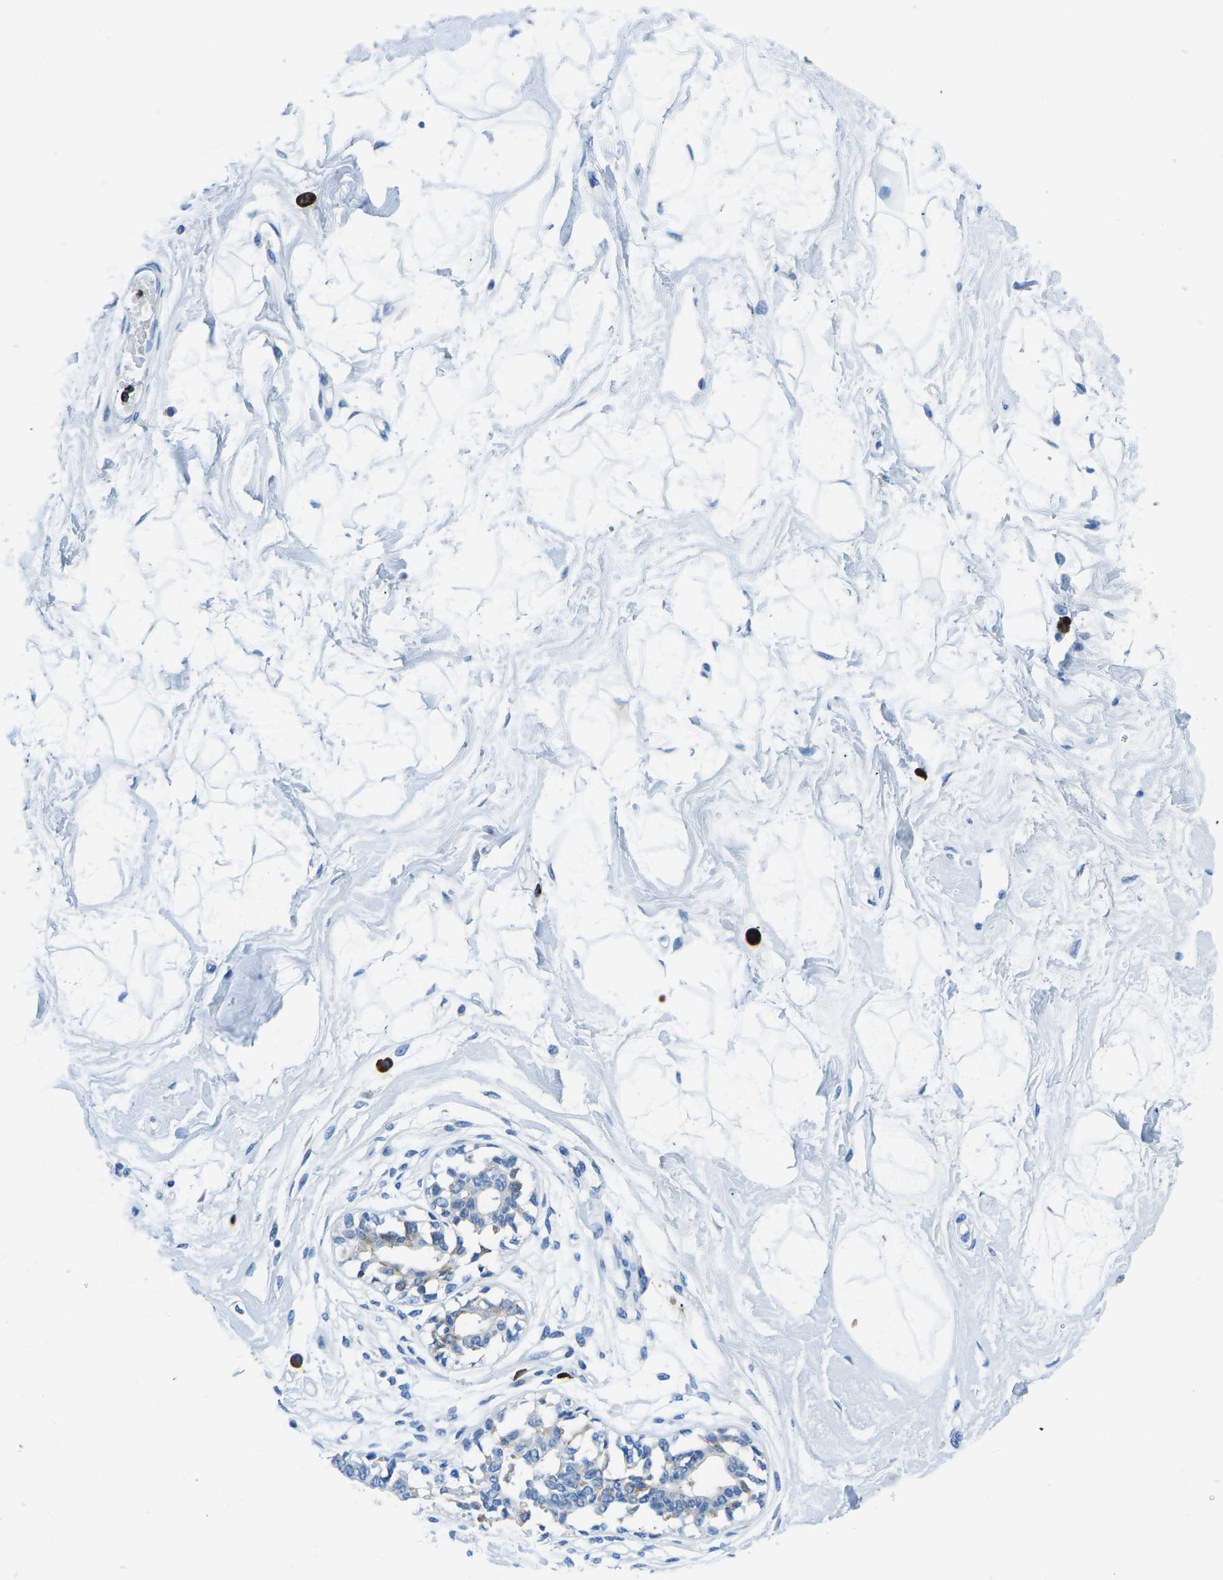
{"staining": {"intensity": "negative", "quantity": "none", "location": "none"}, "tissue": "breast", "cell_type": "Adipocytes", "image_type": "normal", "snomed": [{"axis": "morphology", "description": "Normal tissue, NOS"}, {"axis": "topography", "description": "Breast"}], "caption": "Adipocytes are negative for protein expression in normal human breast. The staining is performed using DAB (3,3'-diaminobenzidine) brown chromogen with nuclei counter-stained in using hematoxylin.", "gene": "MC4R", "patient": {"sex": "female", "age": 45}}